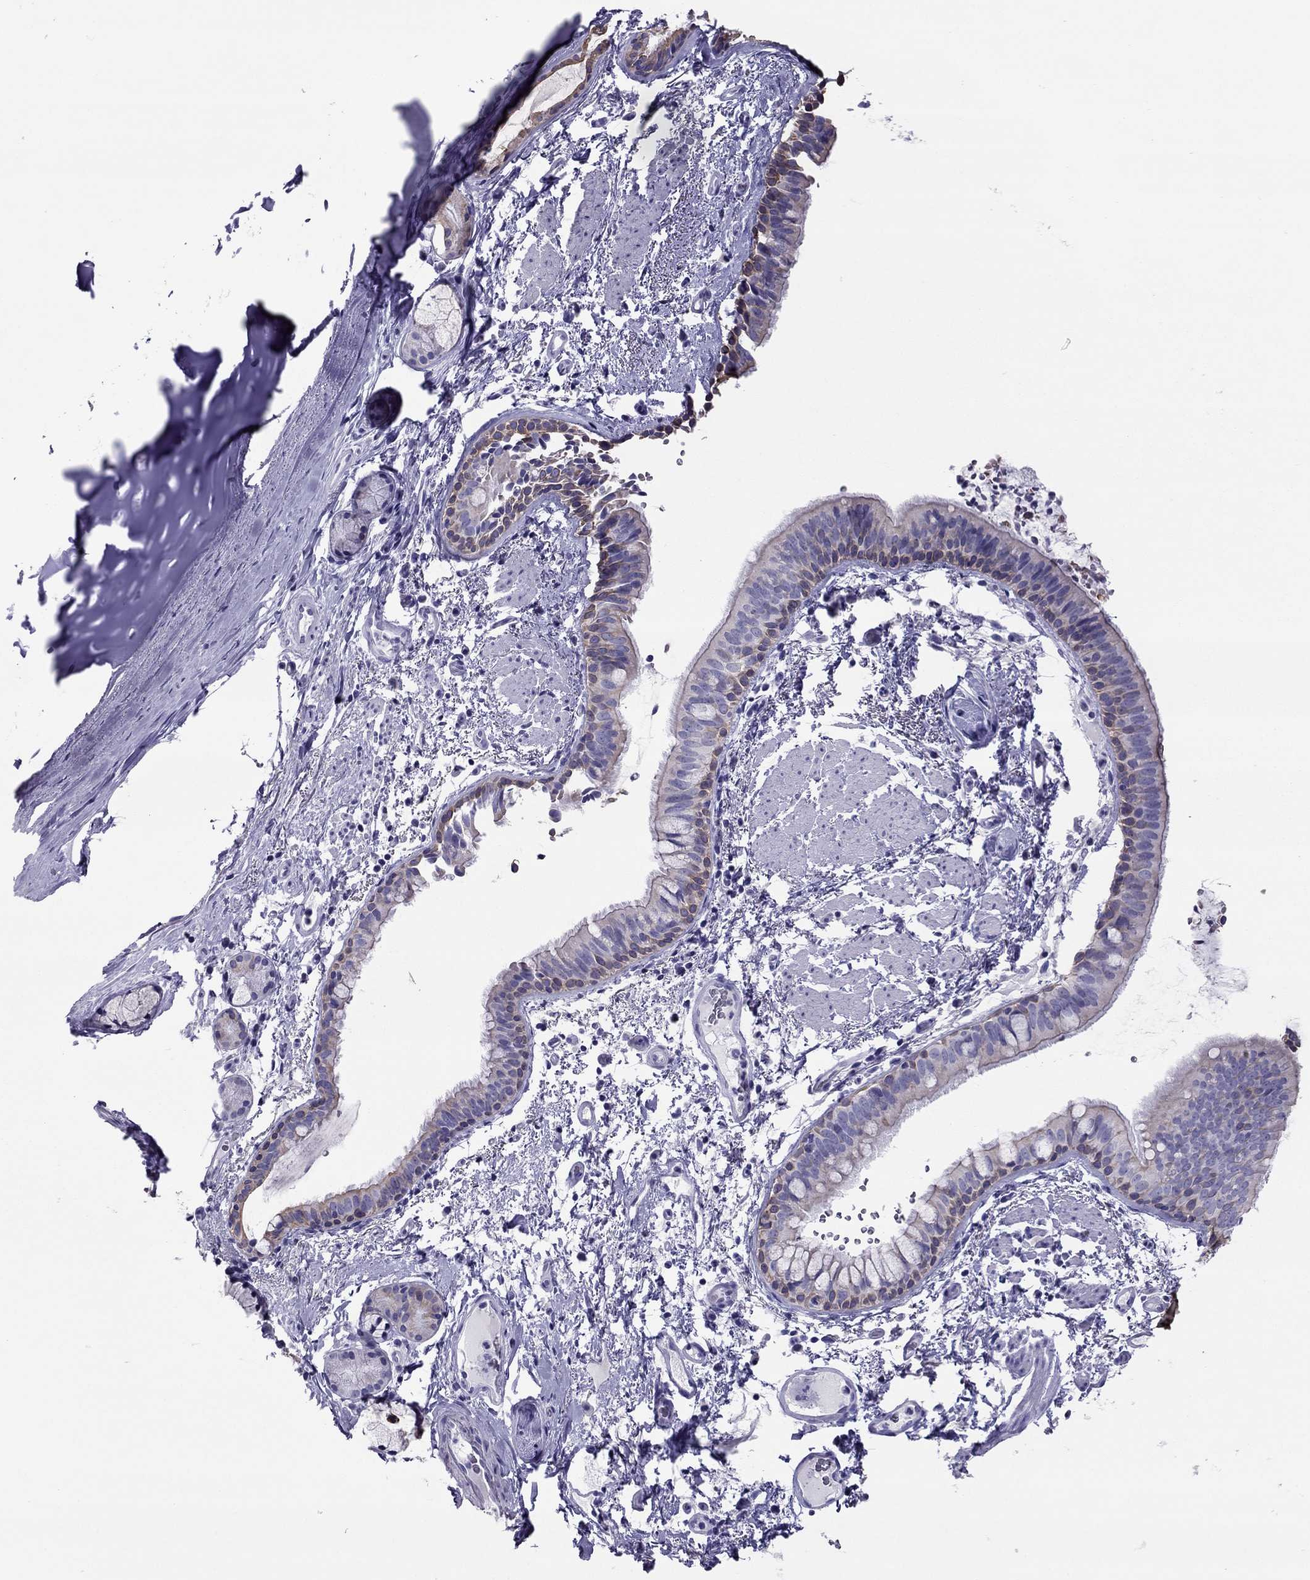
{"staining": {"intensity": "negative", "quantity": "none", "location": "none"}, "tissue": "bronchus", "cell_type": "Respiratory epithelial cells", "image_type": "normal", "snomed": [{"axis": "morphology", "description": "Normal tissue, NOS"}, {"axis": "topography", "description": "Bronchus"}], "caption": "Immunohistochemistry of unremarkable human bronchus shows no expression in respiratory epithelial cells.", "gene": "MAEL", "patient": {"sex": "female", "age": 64}}